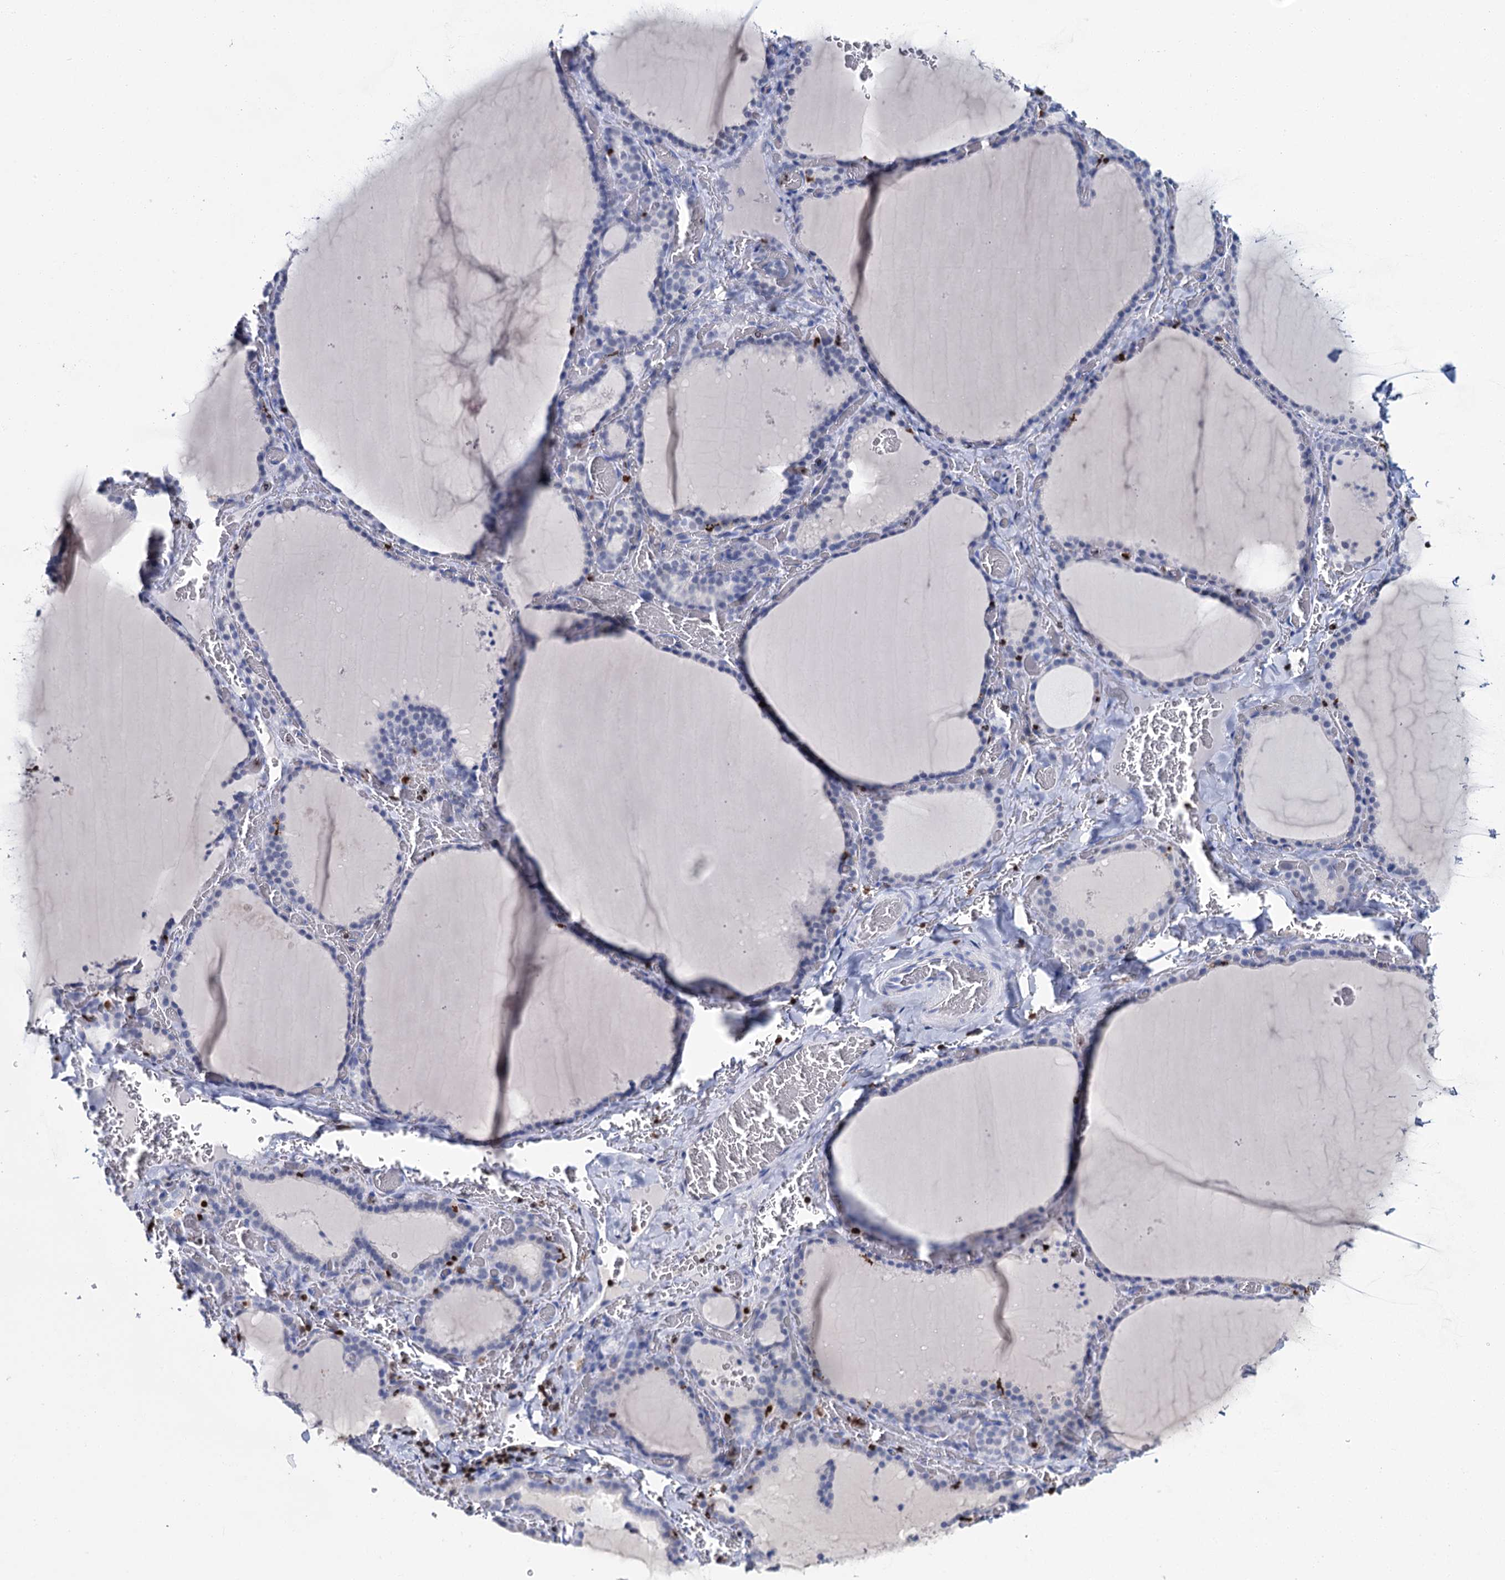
{"staining": {"intensity": "negative", "quantity": "none", "location": "none"}, "tissue": "thyroid gland", "cell_type": "Glandular cells", "image_type": "normal", "snomed": [{"axis": "morphology", "description": "Normal tissue, NOS"}, {"axis": "topography", "description": "Thyroid gland"}], "caption": "A photomicrograph of human thyroid gland is negative for staining in glandular cells. Nuclei are stained in blue.", "gene": "CELF2", "patient": {"sex": "female", "age": 39}}